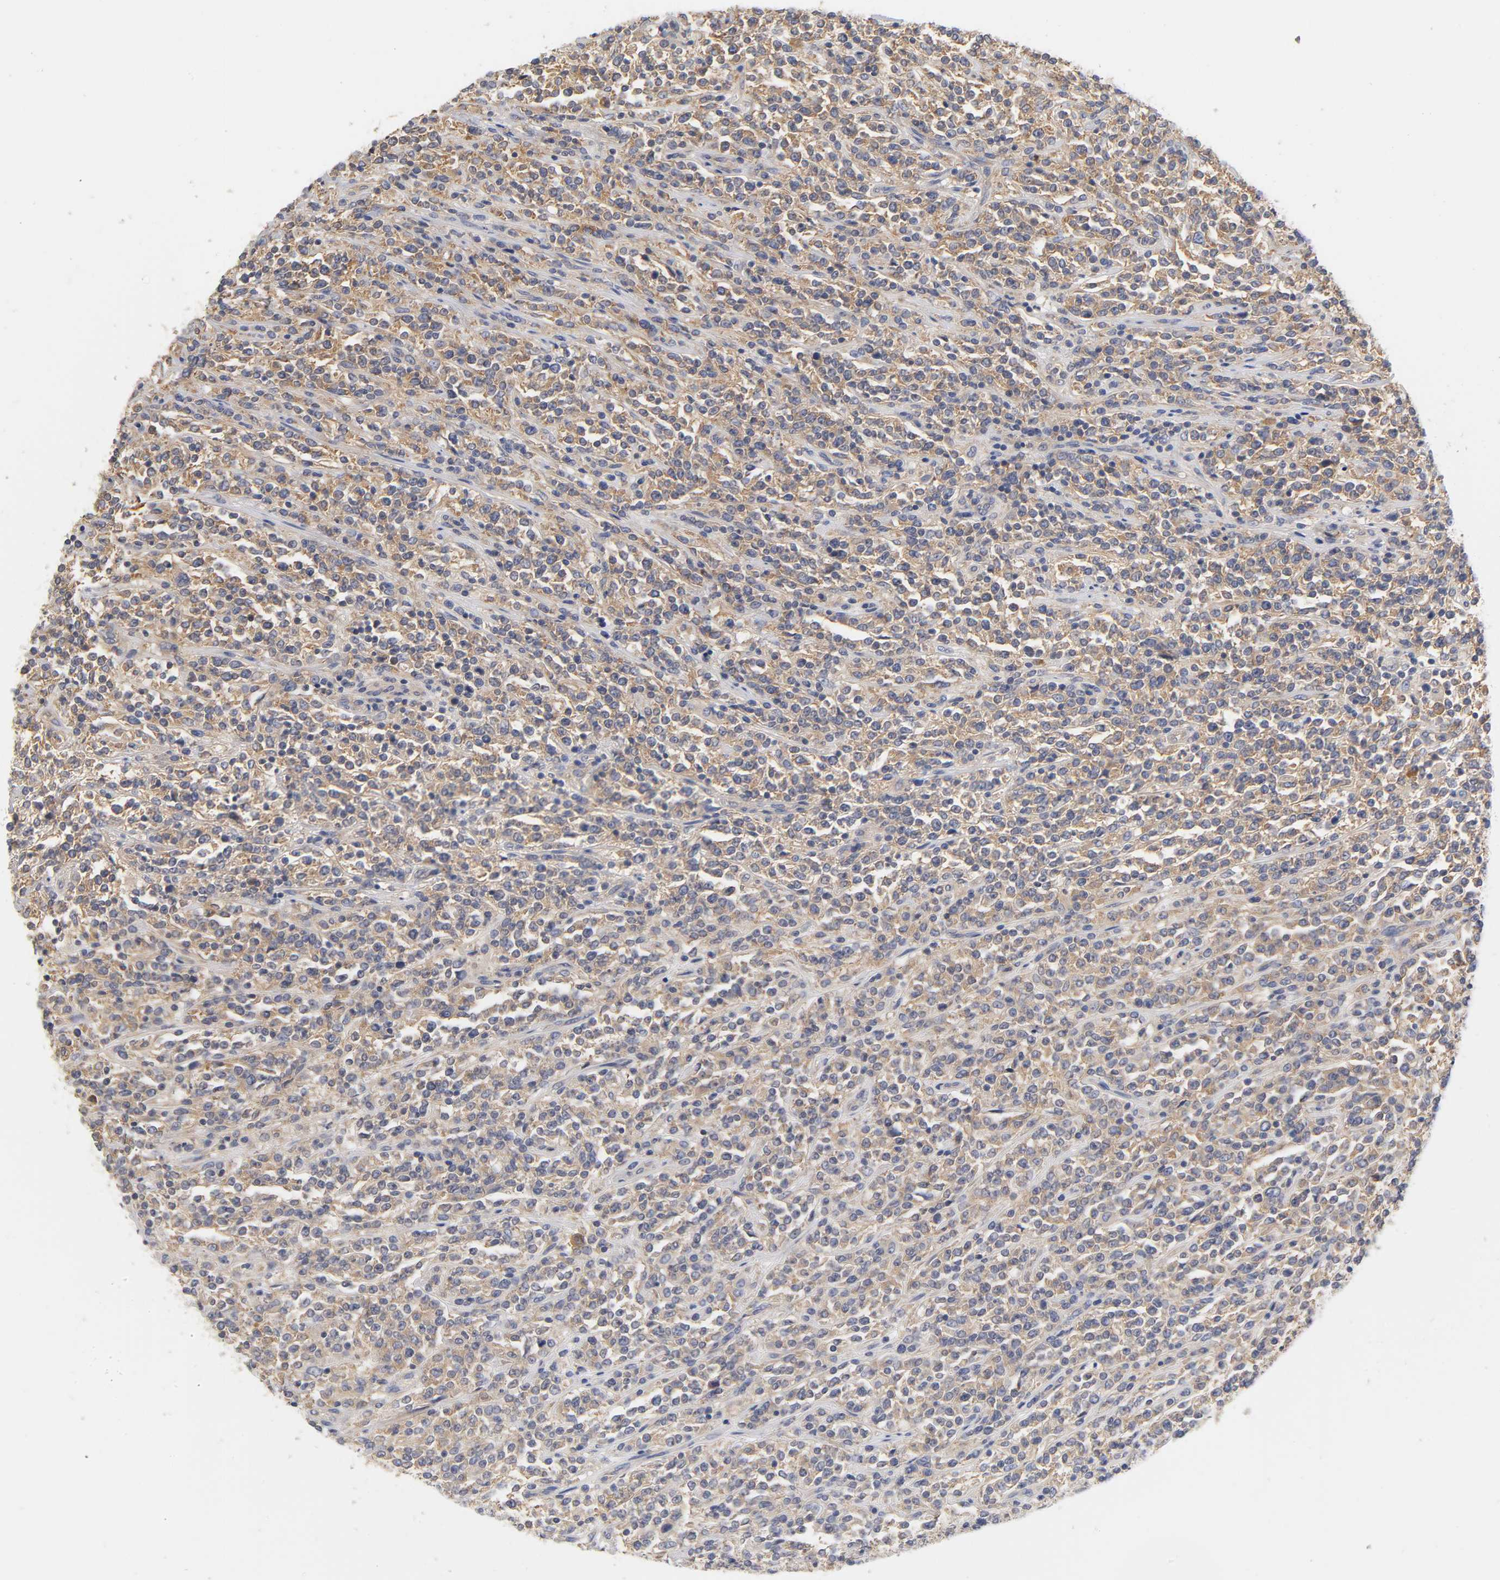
{"staining": {"intensity": "moderate", "quantity": ">75%", "location": "cytoplasmic/membranous"}, "tissue": "lymphoma", "cell_type": "Tumor cells", "image_type": "cancer", "snomed": [{"axis": "morphology", "description": "Malignant lymphoma, non-Hodgkin's type, High grade"}, {"axis": "topography", "description": "Soft tissue"}], "caption": "Protein expression analysis of human high-grade malignant lymphoma, non-Hodgkin's type reveals moderate cytoplasmic/membranous positivity in approximately >75% of tumor cells.", "gene": "RPS29", "patient": {"sex": "male", "age": 18}}